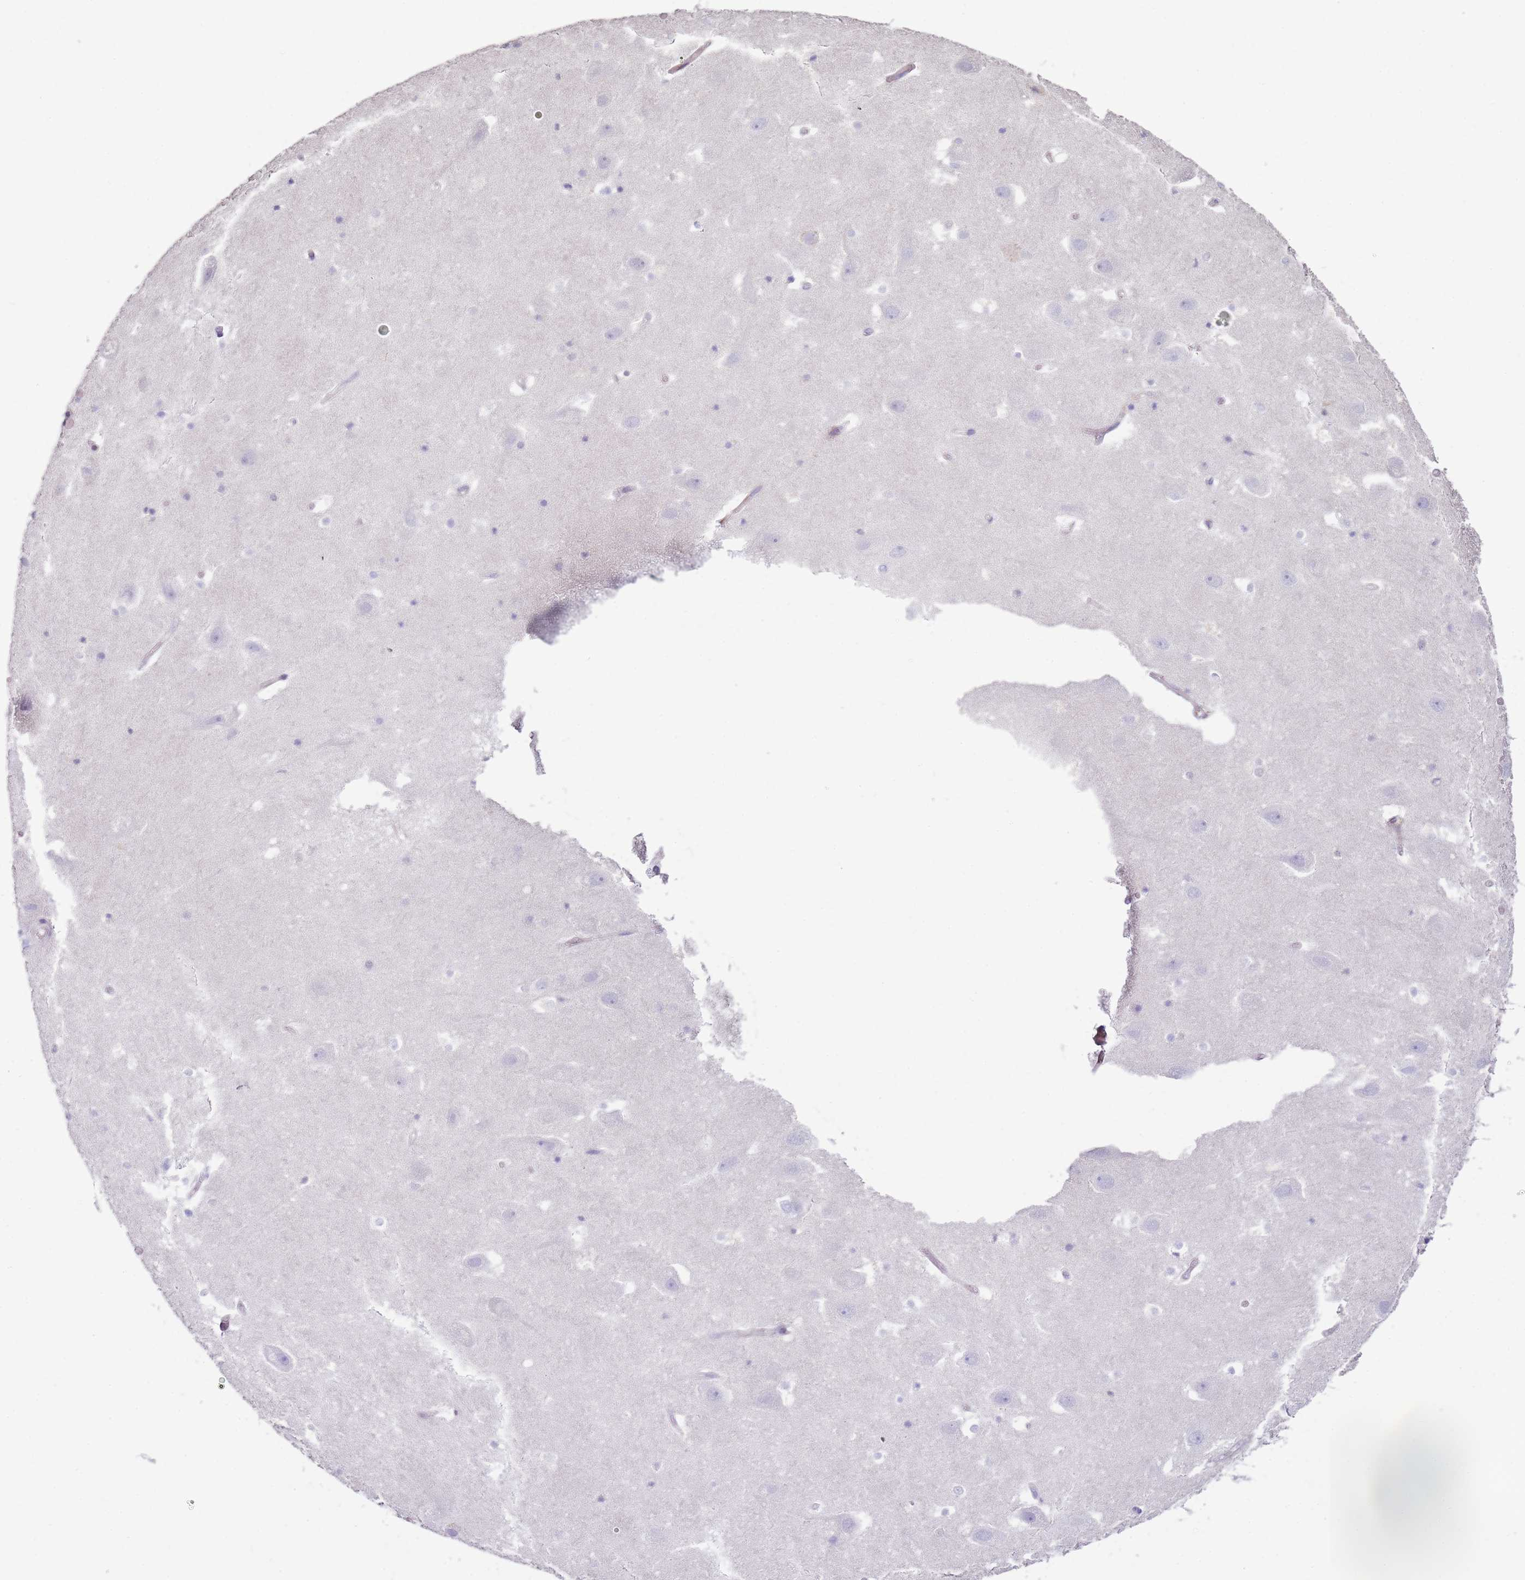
{"staining": {"intensity": "negative", "quantity": "none", "location": "none"}, "tissue": "hippocampus", "cell_type": "Glial cells", "image_type": "normal", "snomed": [{"axis": "morphology", "description": "Normal tissue, NOS"}, {"axis": "topography", "description": "Hippocampus"}], "caption": "This is a image of IHC staining of benign hippocampus, which shows no staining in glial cells. The staining is performed using DAB brown chromogen with nuclei counter-stained in using hematoxylin.", "gene": "FPR1", "patient": {"sex": "female", "age": 52}}